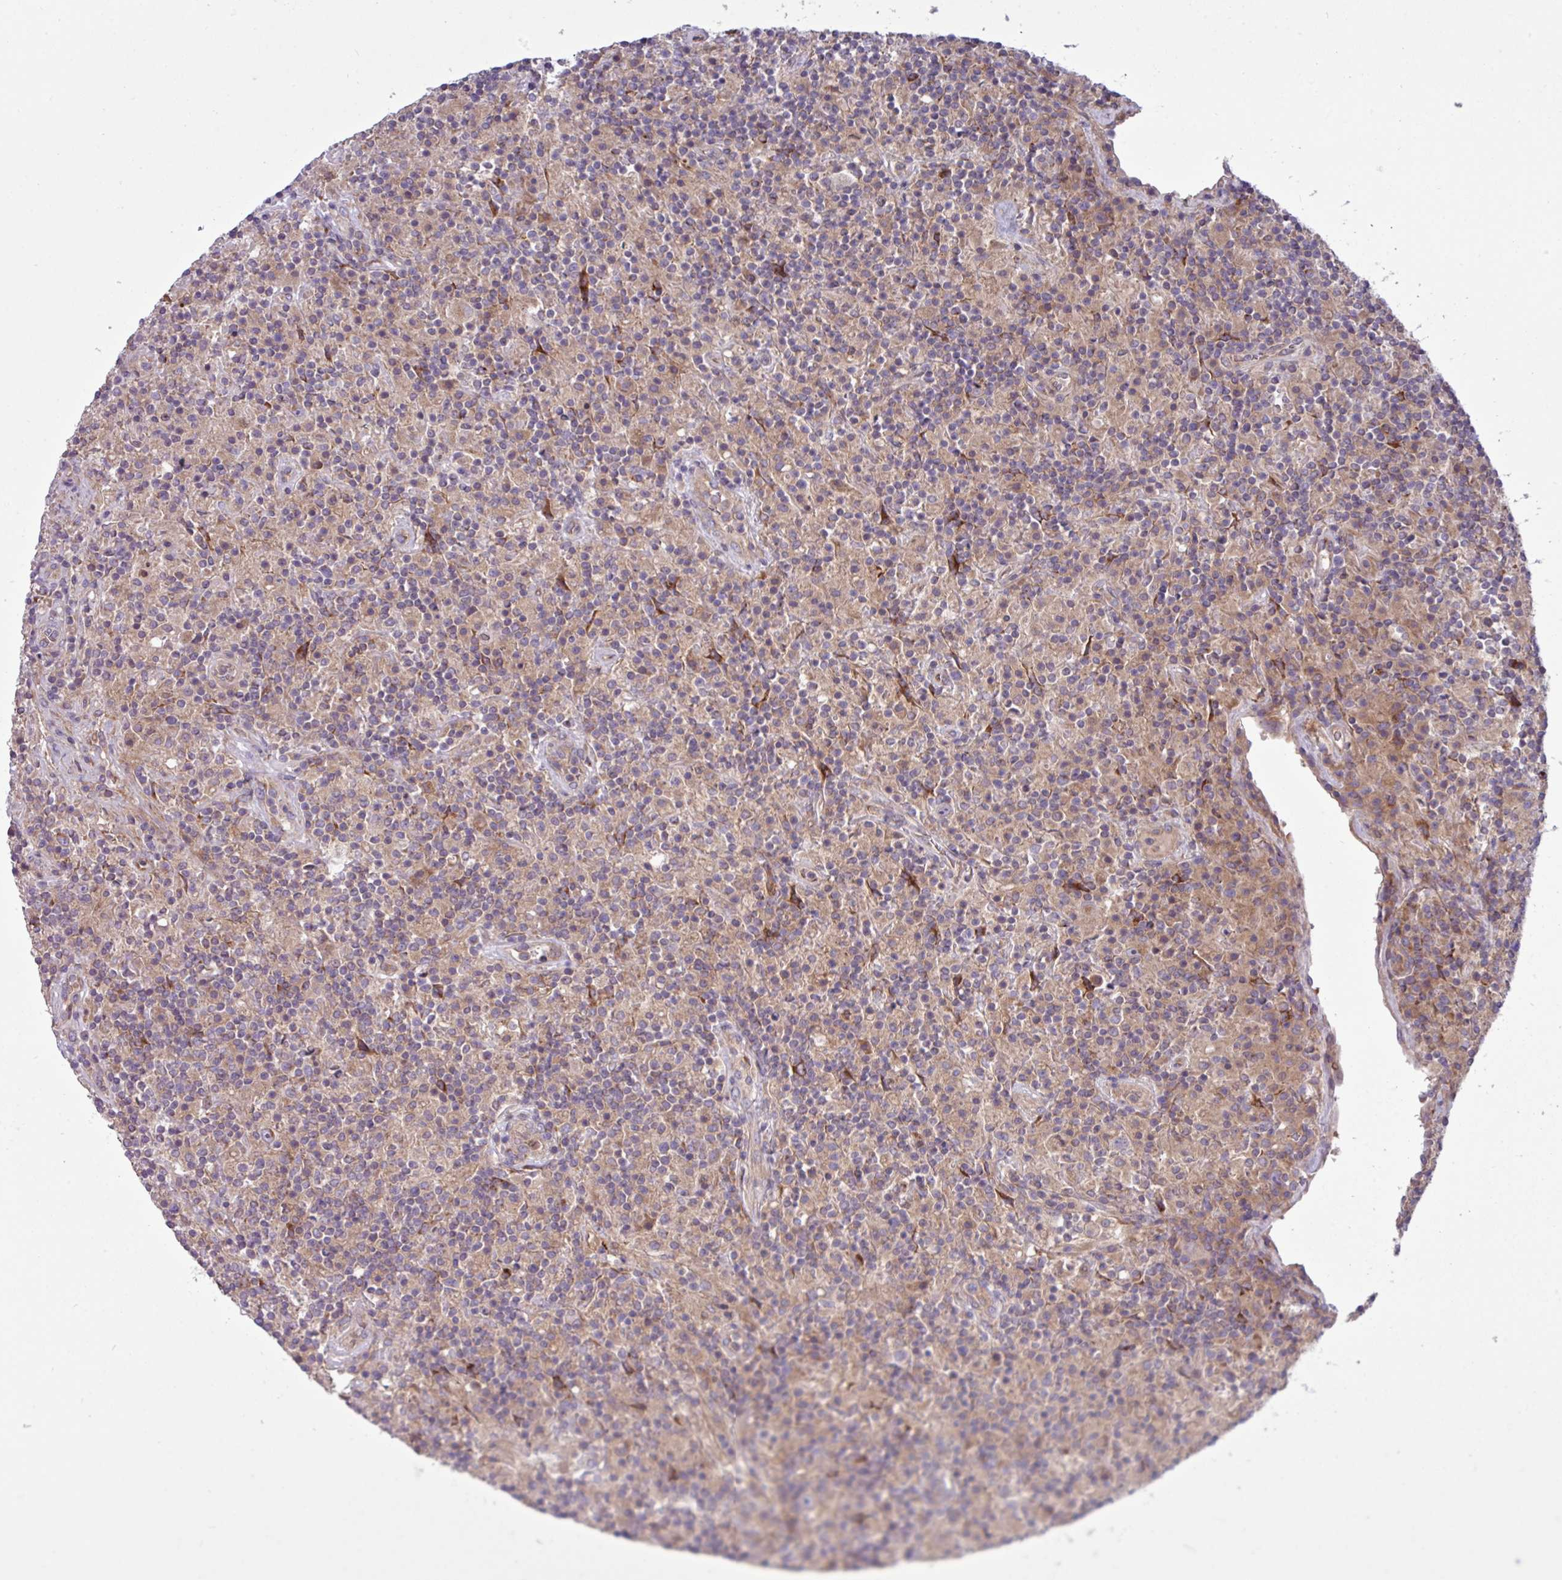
{"staining": {"intensity": "negative", "quantity": "none", "location": "none"}, "tissue": "lymphoma", "cell_type": "Tumor cells", "image_type": "cancer", "snomed": [{"axis": "morphology", "description": "Hodgkin's disease, NOS"}, {"axis": "topography", "description": "Lymph node"}], "caption": "High magnification brightfield microscopy of lymphoma stained with DAB (brown) and counterstained with hematoxylin (blue): tumor cells show no significant expression. (DAB immunohistochemistry with hematoxylin counter stain).", "gene": "RAB19", "patient": {"sex": "male", "age": 70}}